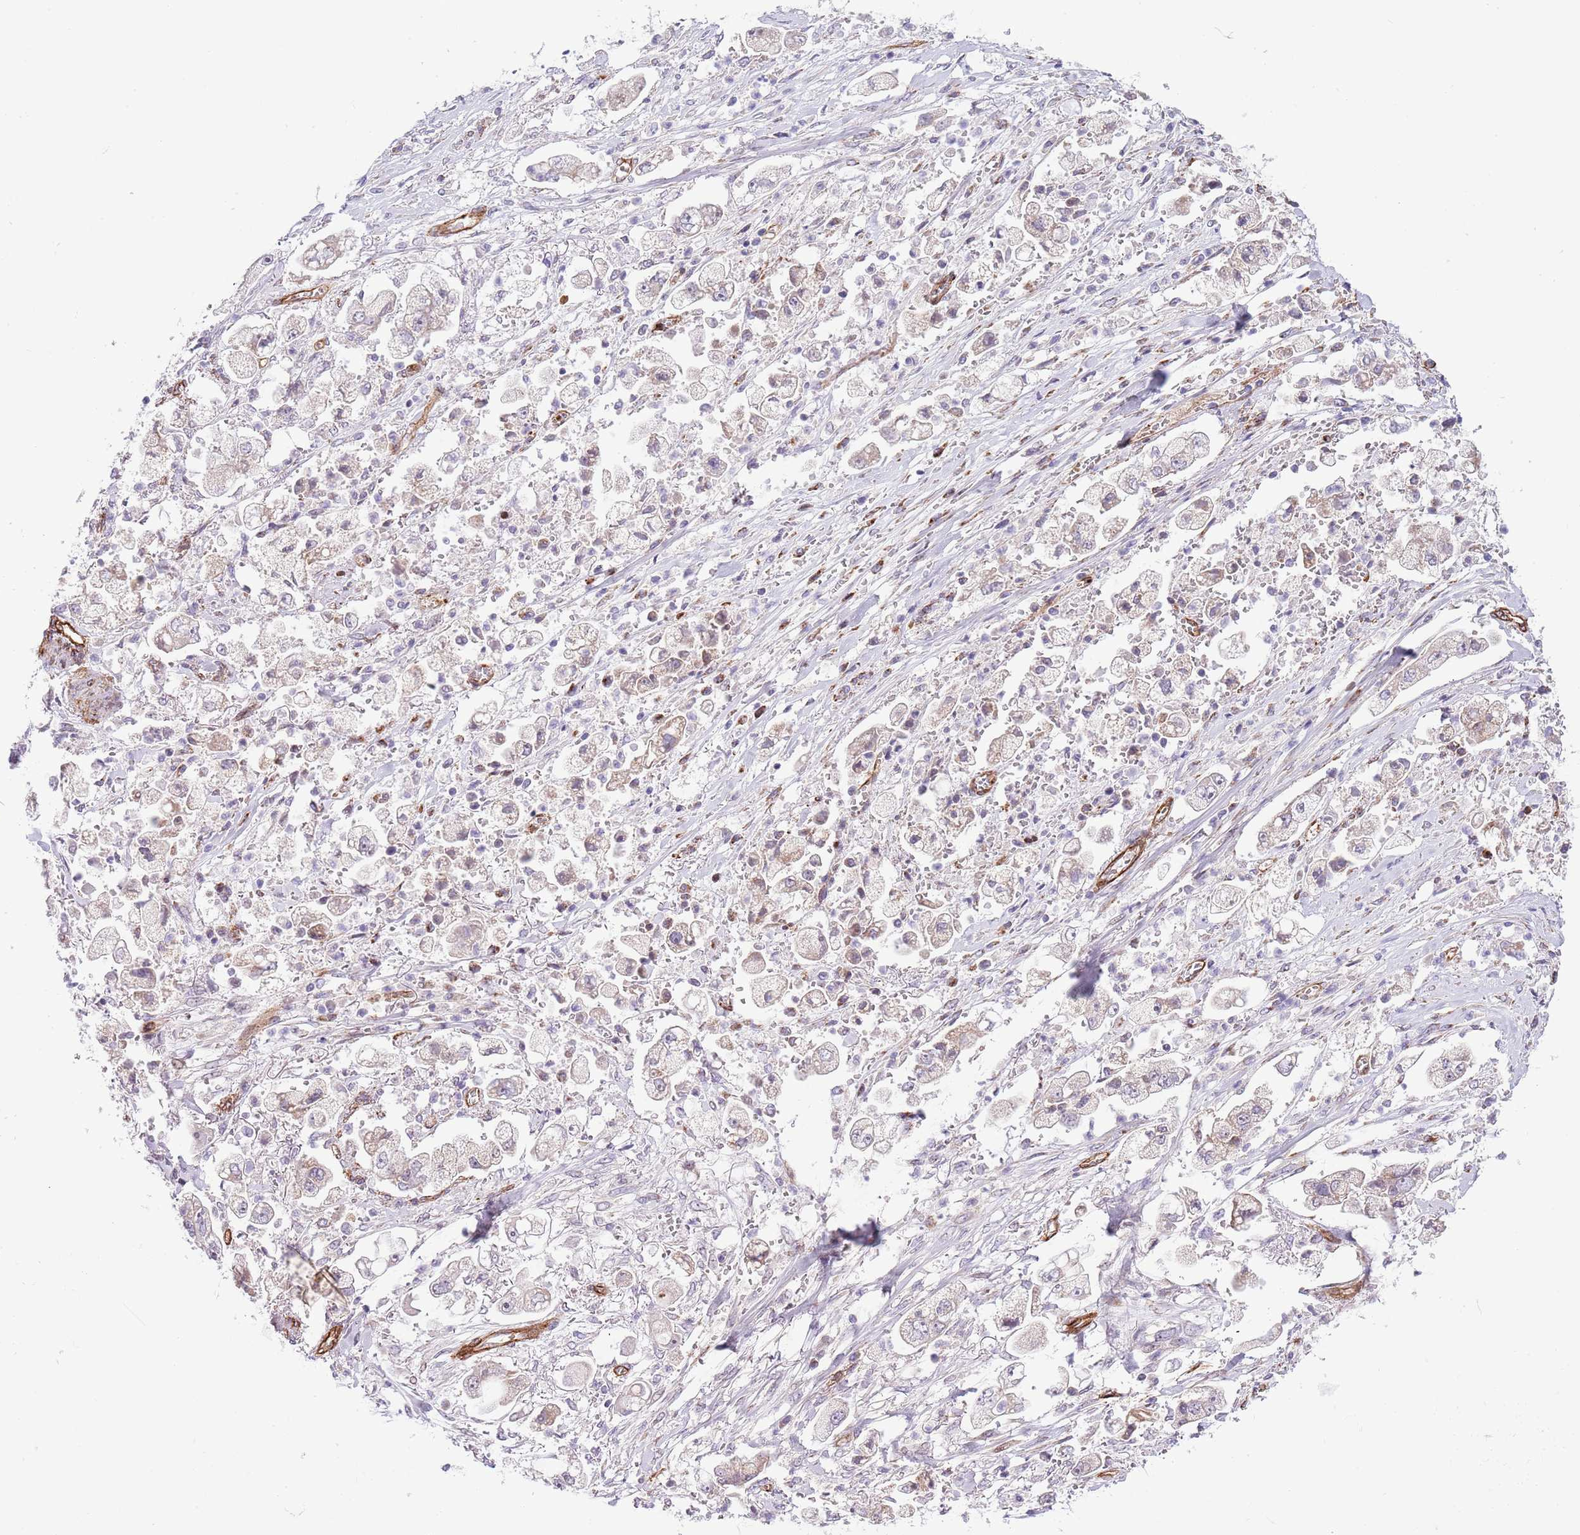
{"staining": {"intensity": "negative", "quantity": "none", "location": "none"}, "tissue": "stomach cancer", "cell_type": "Tumor cells", "image_type": "cancer", "snomed": [{"axis": "morphology", "description": "Adenocarcinoma, NOS"}, {"axis": "topography", "description": "Stomach"}], "caption": "IHC of stomach cancer (adenocarcinoma) displays no positivity in tumor cells.", "gene": "NEK3", "patient": {"sex": "male", "age": 62}}